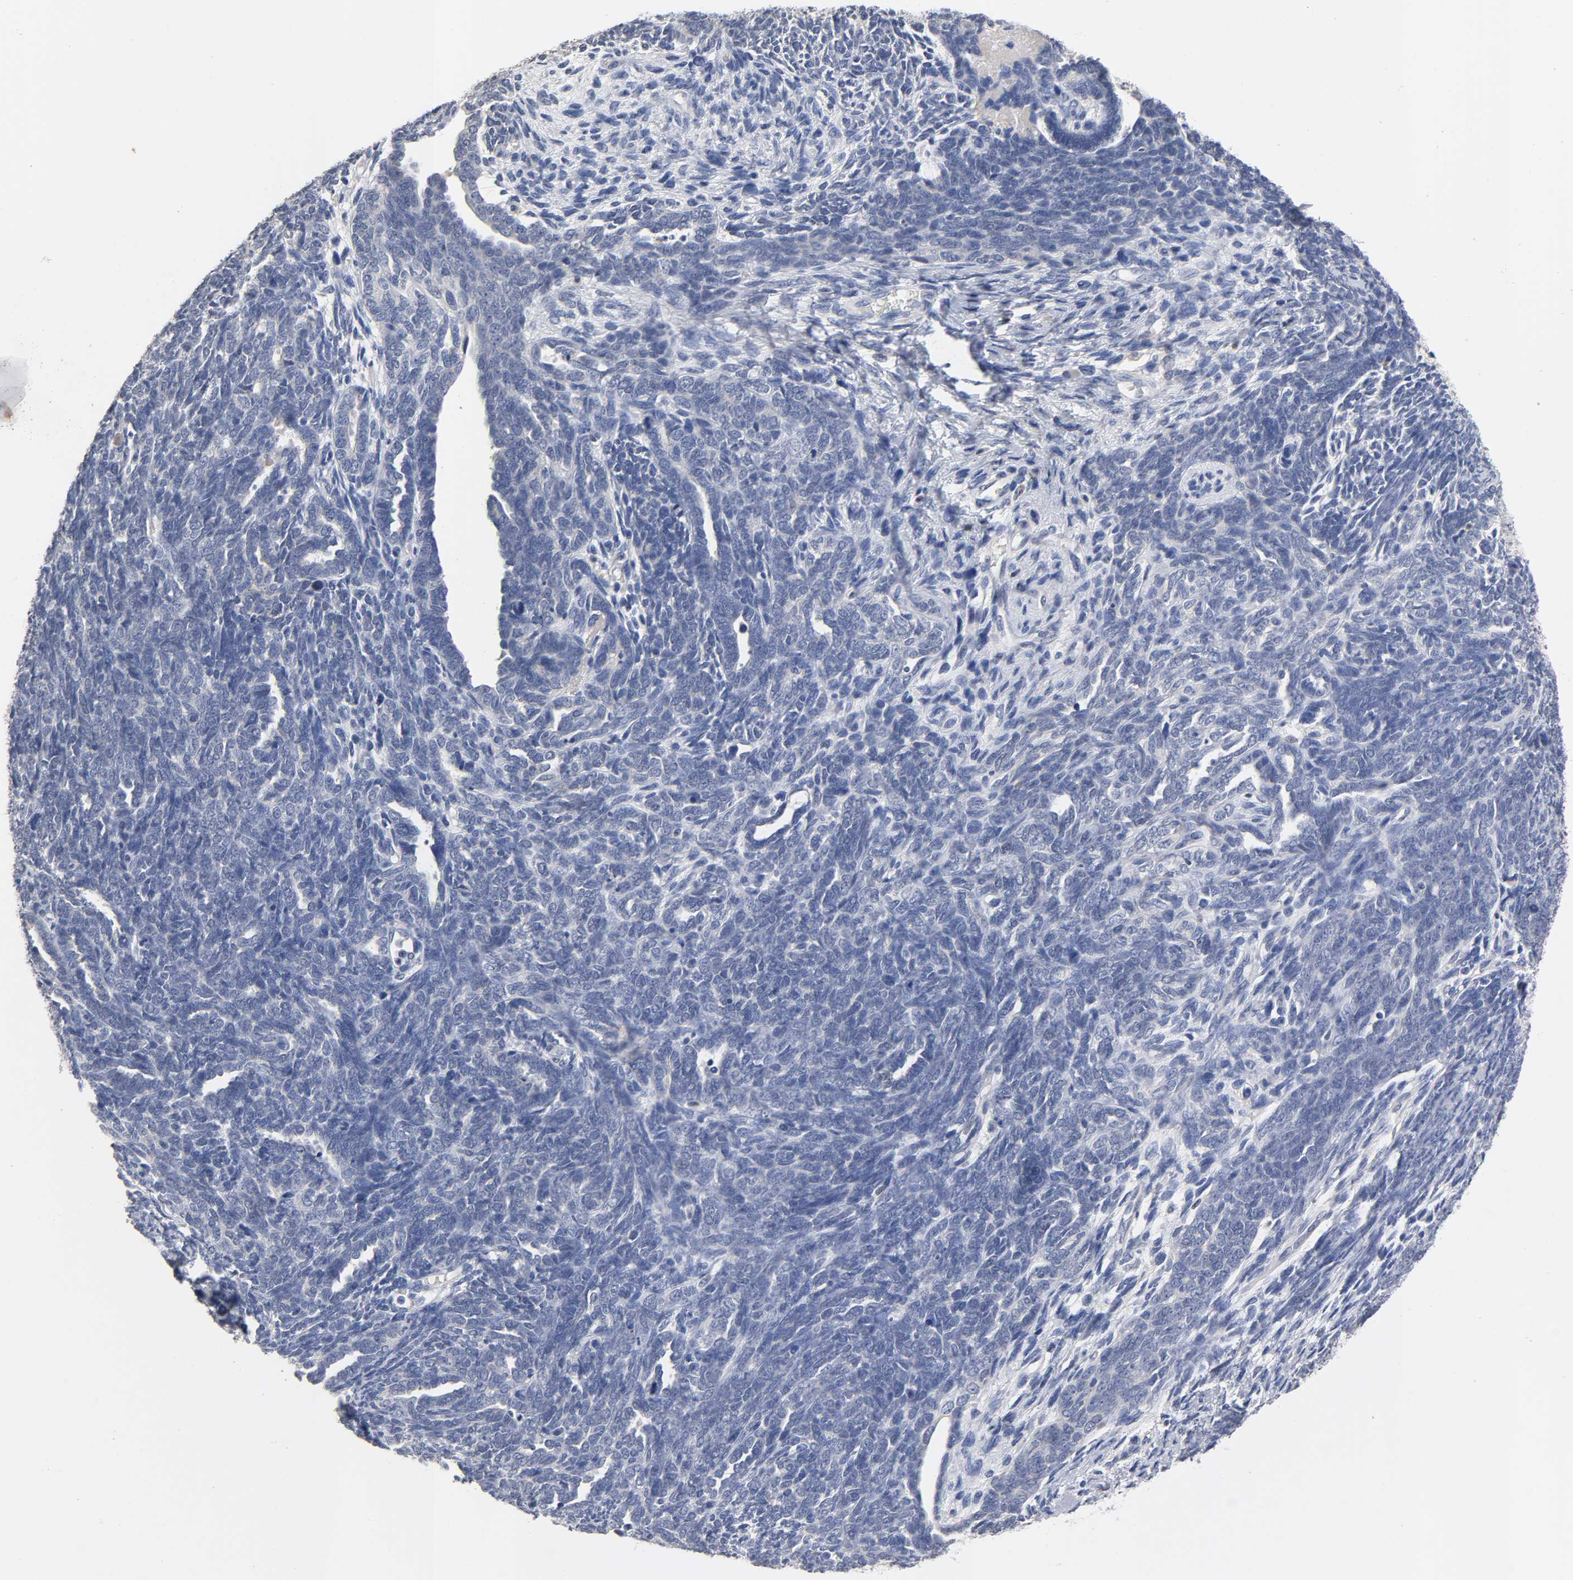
{"staining": {"intensity": "negative", "quantity": "none", "location": "none"}, "tissue": "endometrial cancer", "cell_type": "Tumor cells", "image_type": "cancer", "snomed": [{"axis": "morphology", "description": "Neoplasm, malignant, NOS"}, {"axis": "topography", "description": "Endometrium"}], "caption": "Tumor cells are negative for protein expression in human endometrial cancer.", "gene": "OVOL1", "patient": {"sex": "female", "age": 74}}